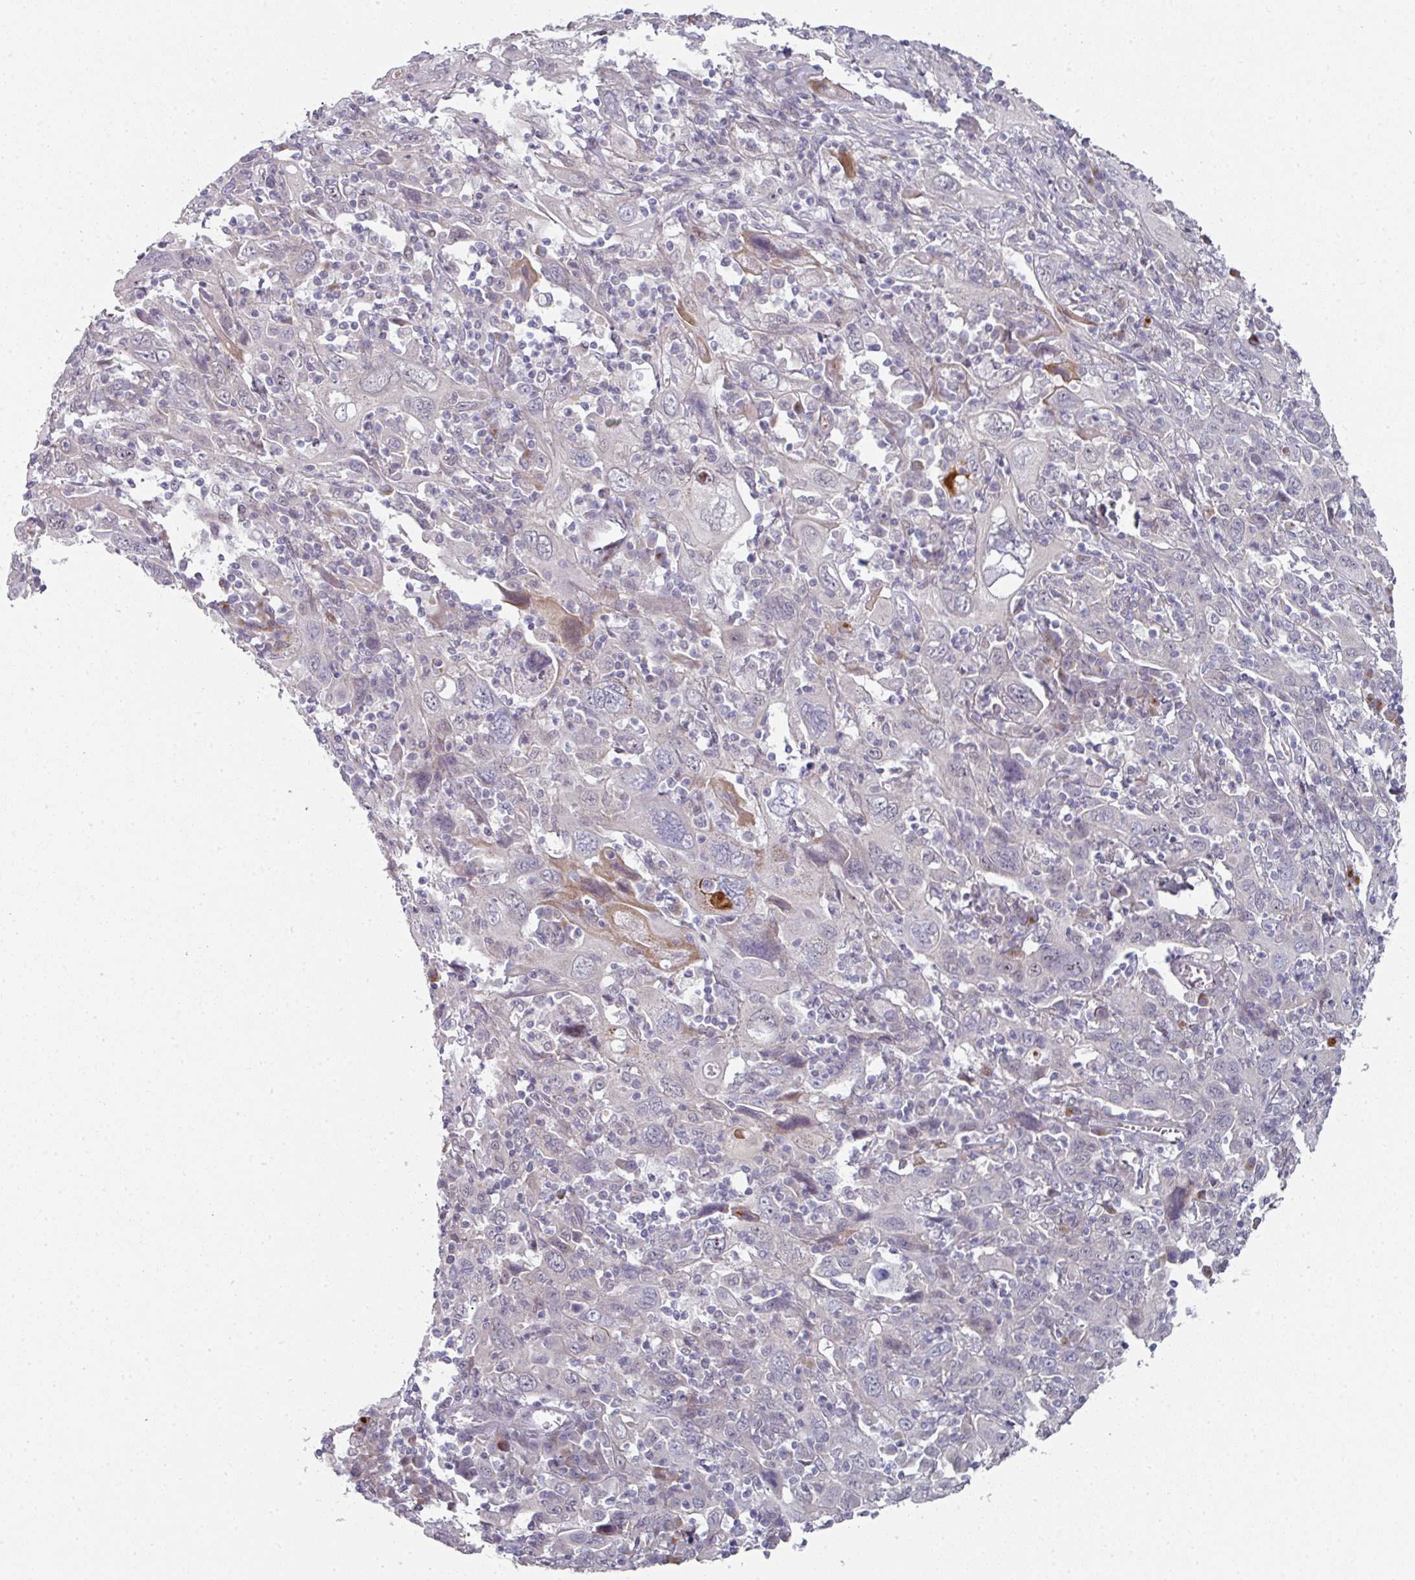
{"staining": {"intensity": "moderate", "quantity": "<25%", "location": "cytoplasmic/membranous"}, "tissue": "cervical cancer", "cell_type": "Tumor cells", "image_type": "cancer", "snomed": [{"axis": "morphology", "description": "Squamous cell carcinoma, NOS"}, {"axis": "topography", "description": "Cervix"}], "caption": "Immunohistochemical staining of human cervical cancer exhibits low levels of moderate cytoplasmic/membranous protein expression in about <25% of tumor cells. The protein of interest is stained brown, and the nuclei are stained in blue (DAB (3,3'-diaminobenzidine) IHC with brightfield microscopy, high magnification).", "gene": "TMCC1", "patient": {"sex": "female", "age": 46}}